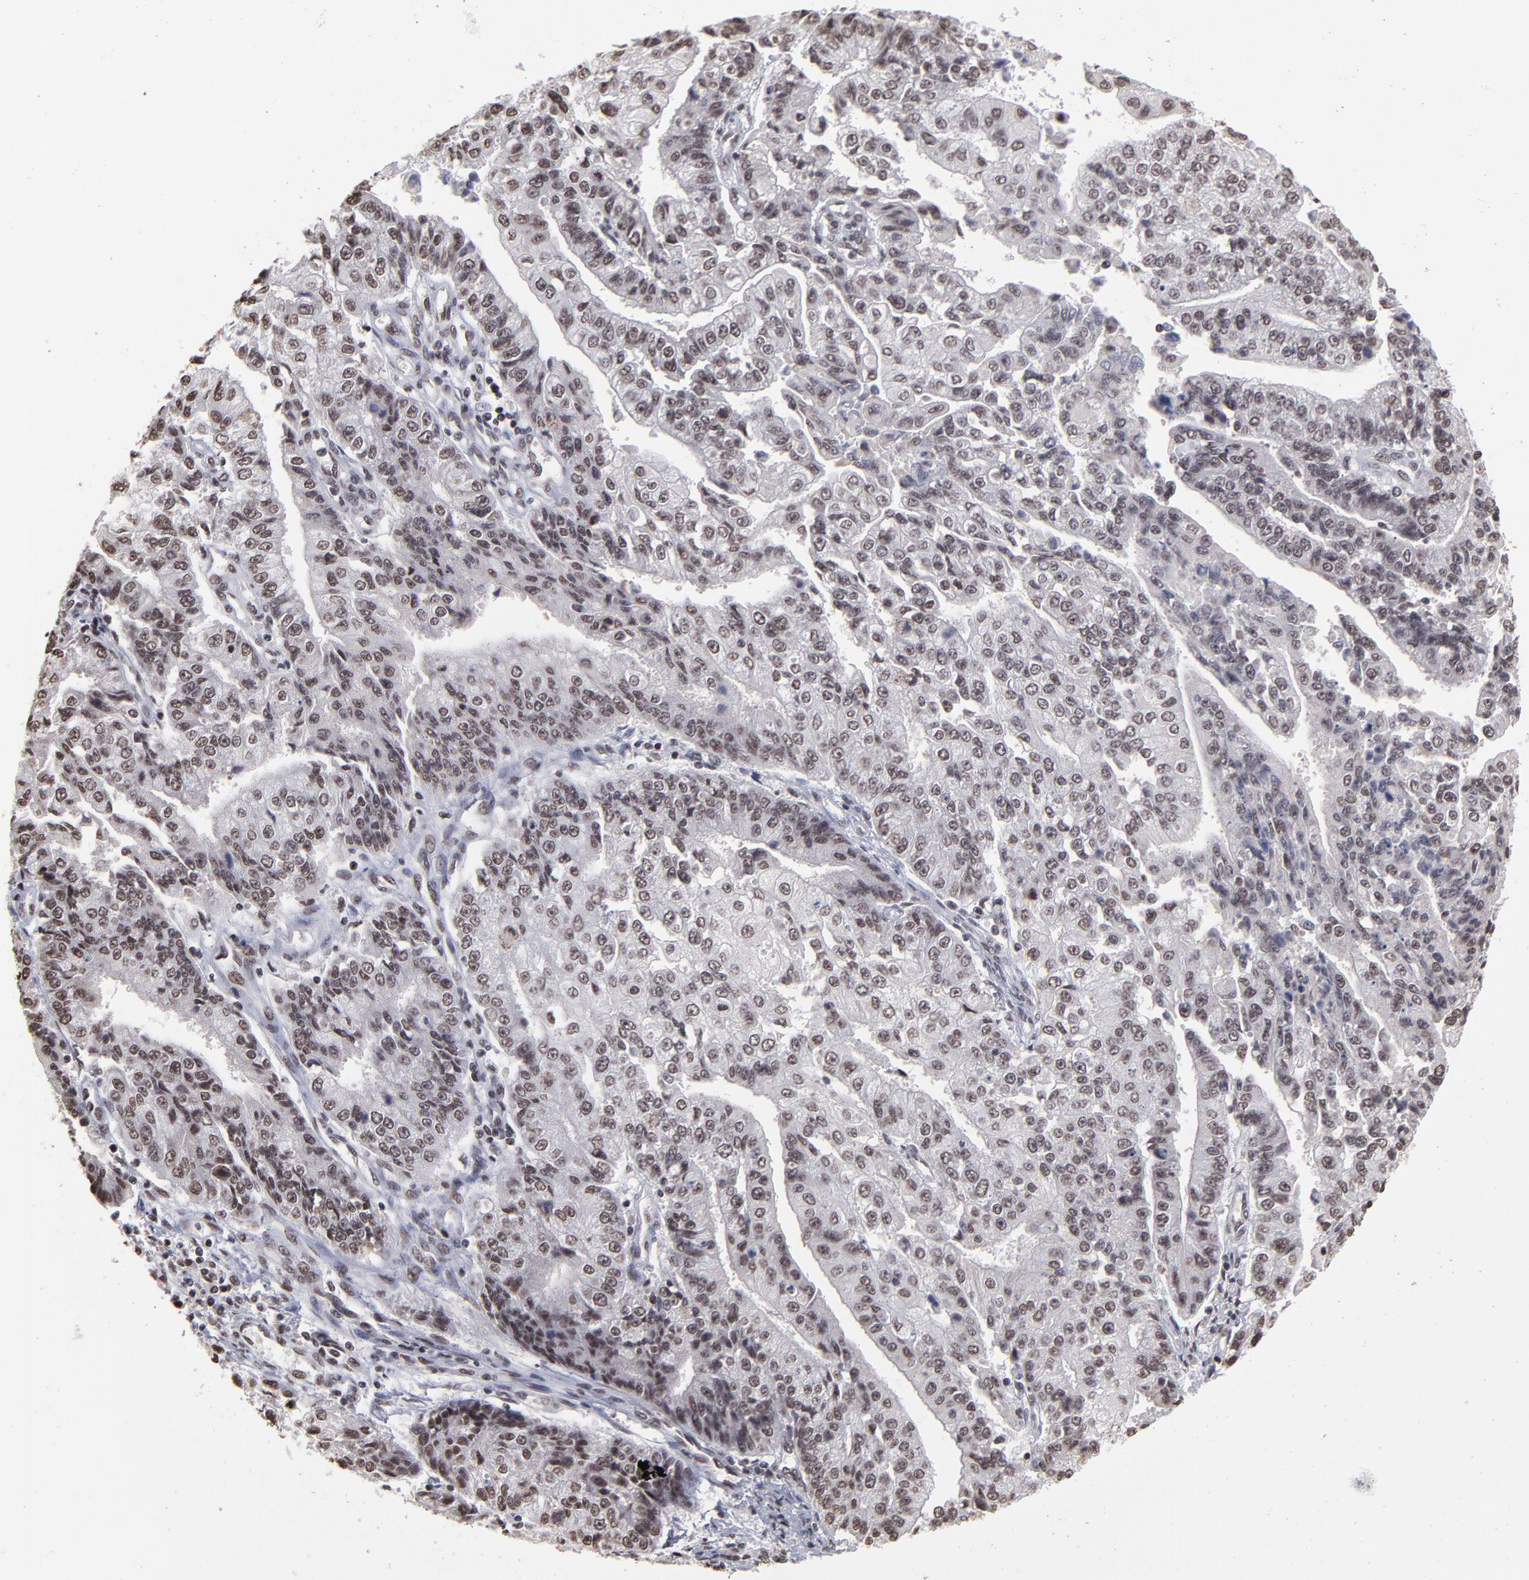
{"staining": {"intensity": "negative", "quantity": "none", "location": "none"}, "tissue": "endometrial cancer", "cell_type": "Tumor cells", "image_type": "cancer", "snomed": [{"axis": "morphology", "description": "Adenocarcinoma, NOS"}, {"axis": "topography", "description": "Endometrium"}], "caption": "A high-resolution image shows immunohistochemistry staining of endometrial cancer (adenocarcinoma), which displays no significant positivity in tumor cells.", "gene": "ZNF3", "patient": {"sex": "female", "age": 75}}